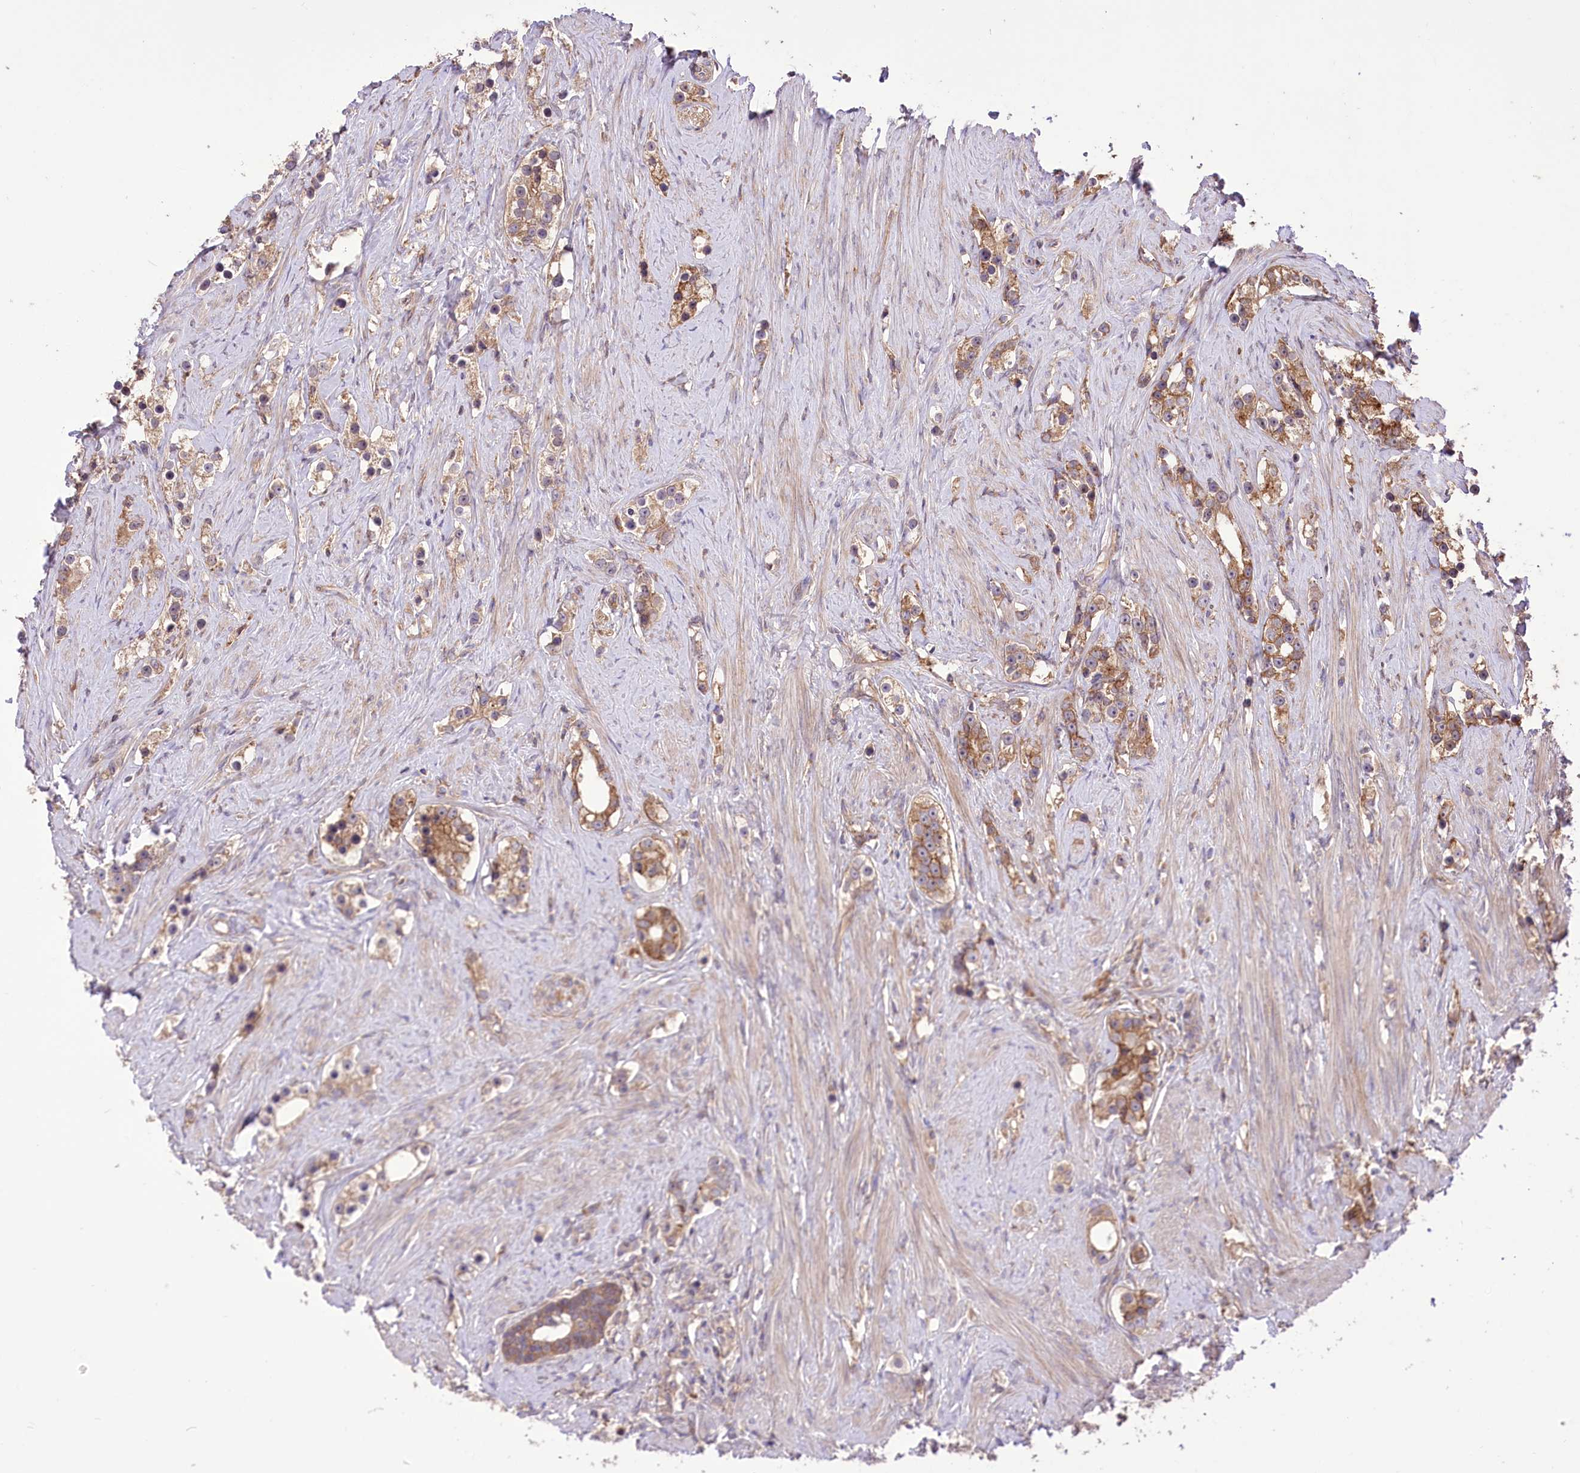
{"staining": {"intensity": "moderate", "quantity": ">75%", "location": "cytoplasmic/membranous"}, "tissue": "prostate cancer", "cell_type": "Tumor cells", "image_type": "cancer", "snomed": [{"axis": "morphology", "description": "Adenocarcinoma, High grade"}, {"axis": "topography", "description": "Prostate"}], "caption": "IHC staining of prostate cancer, which reveals medium levels of moderate cytoplasmic/membranous expression in about >75% of tumor cells indicating moderate cytoplasmic/membranous protein staining. The staining was performed using DAB (brown) for protein detection and nuclei were counterstained in hematoxylin (blue).", "gene": "XYLB", "patient": {"sex": "male", "age": 63}}